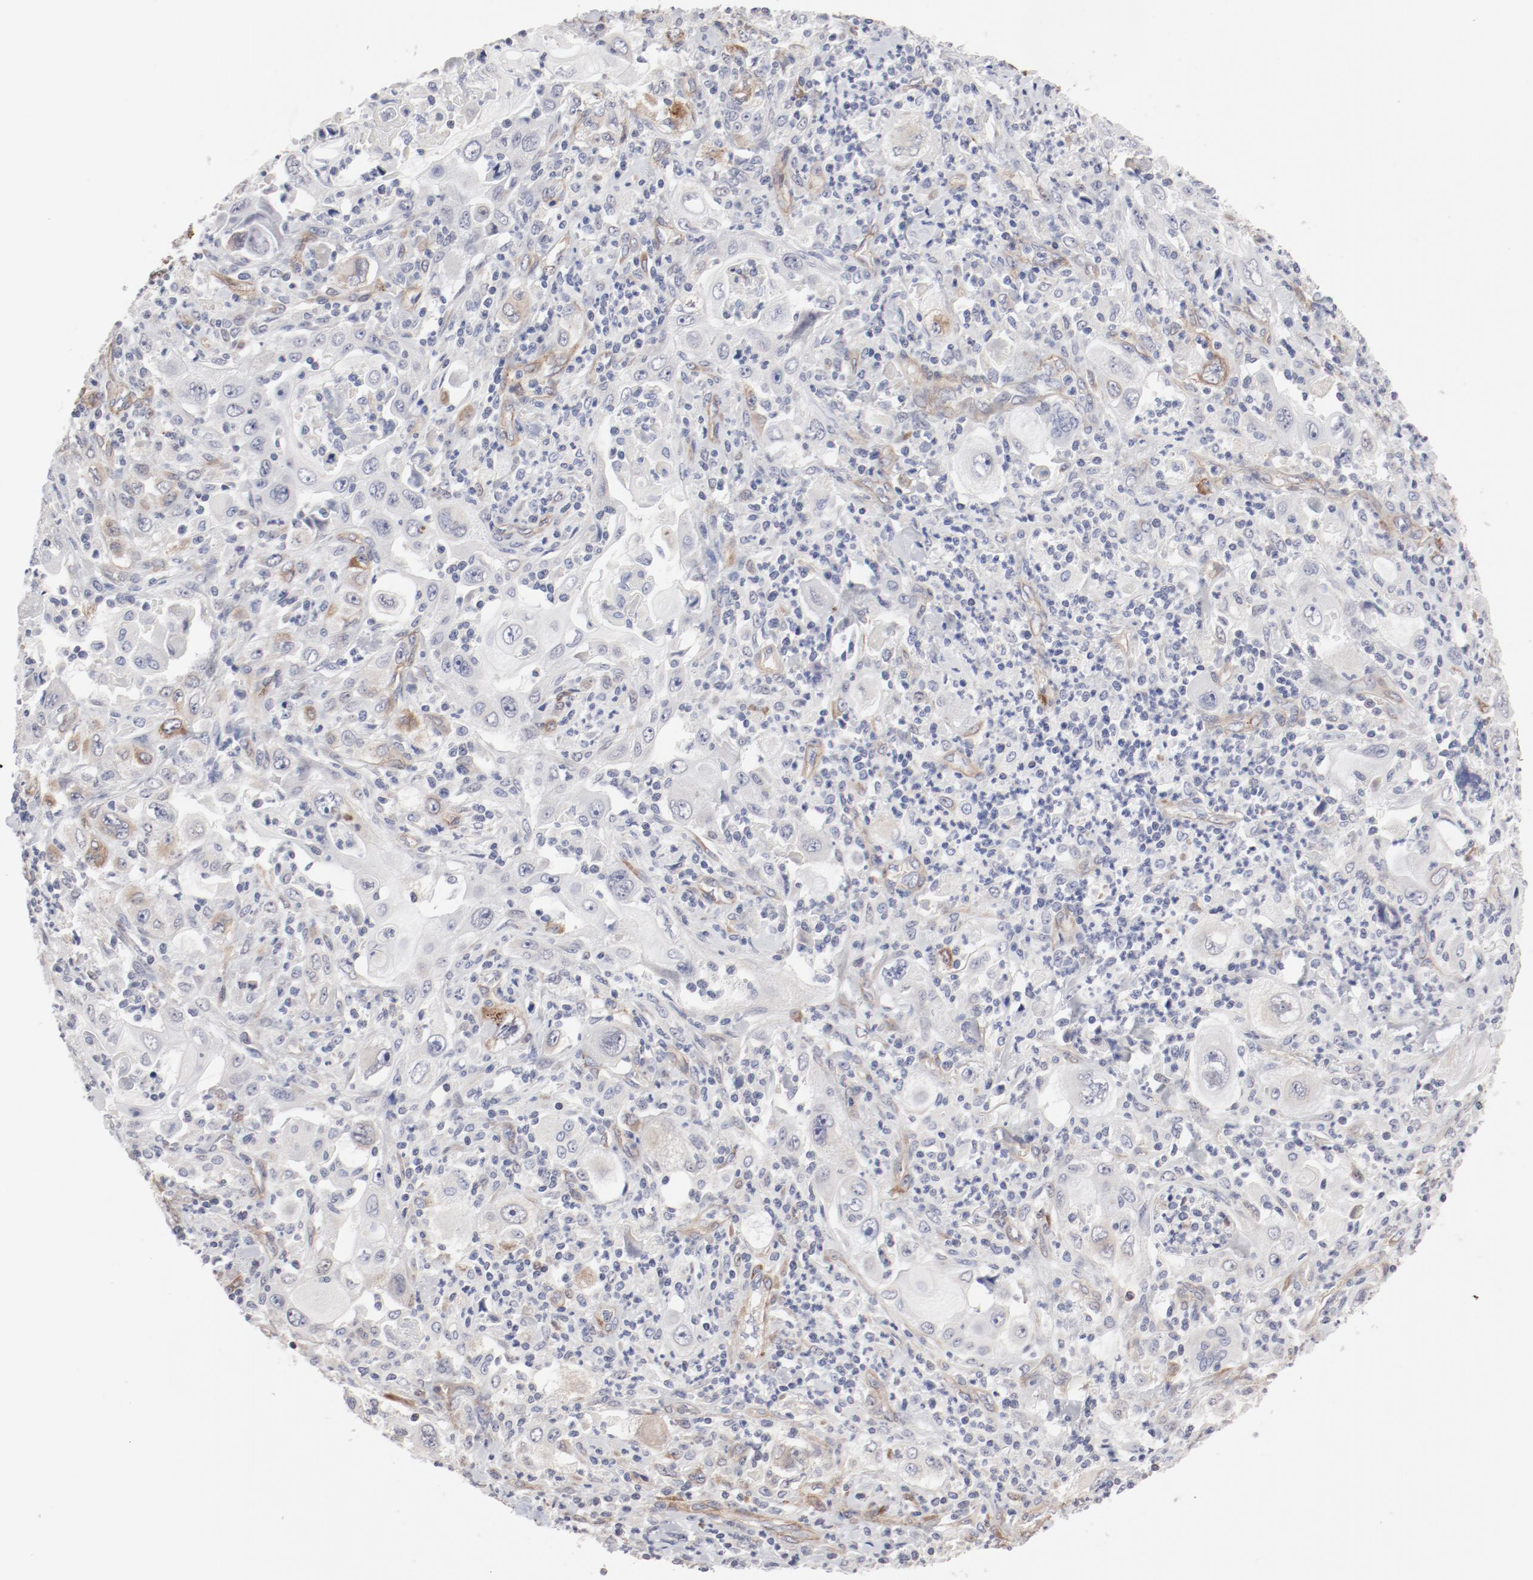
{"staining": {"intensity": "moderate", "quantity": "<25%", "location": "cytoplasmic/membranous"}, "tissue": "pancreatic cancer", "cell_type": "Tumor cells", "image_type": "cancer", "snomed": [{"axis": "morphology", "description": "Adenocarcinoma, NOS"}, {"axis": "topography", "description": "Pancreas"}], "caption": "An immunohistochemistry micrograph of neoplastic tissue is shown. Protein staining in brown shows moderate cytoplasmic/membranous positivity in pancreatic cancer within tumor cells.", "gene": "MAGED4", "patient": {"sex": "male", "age": 70}}